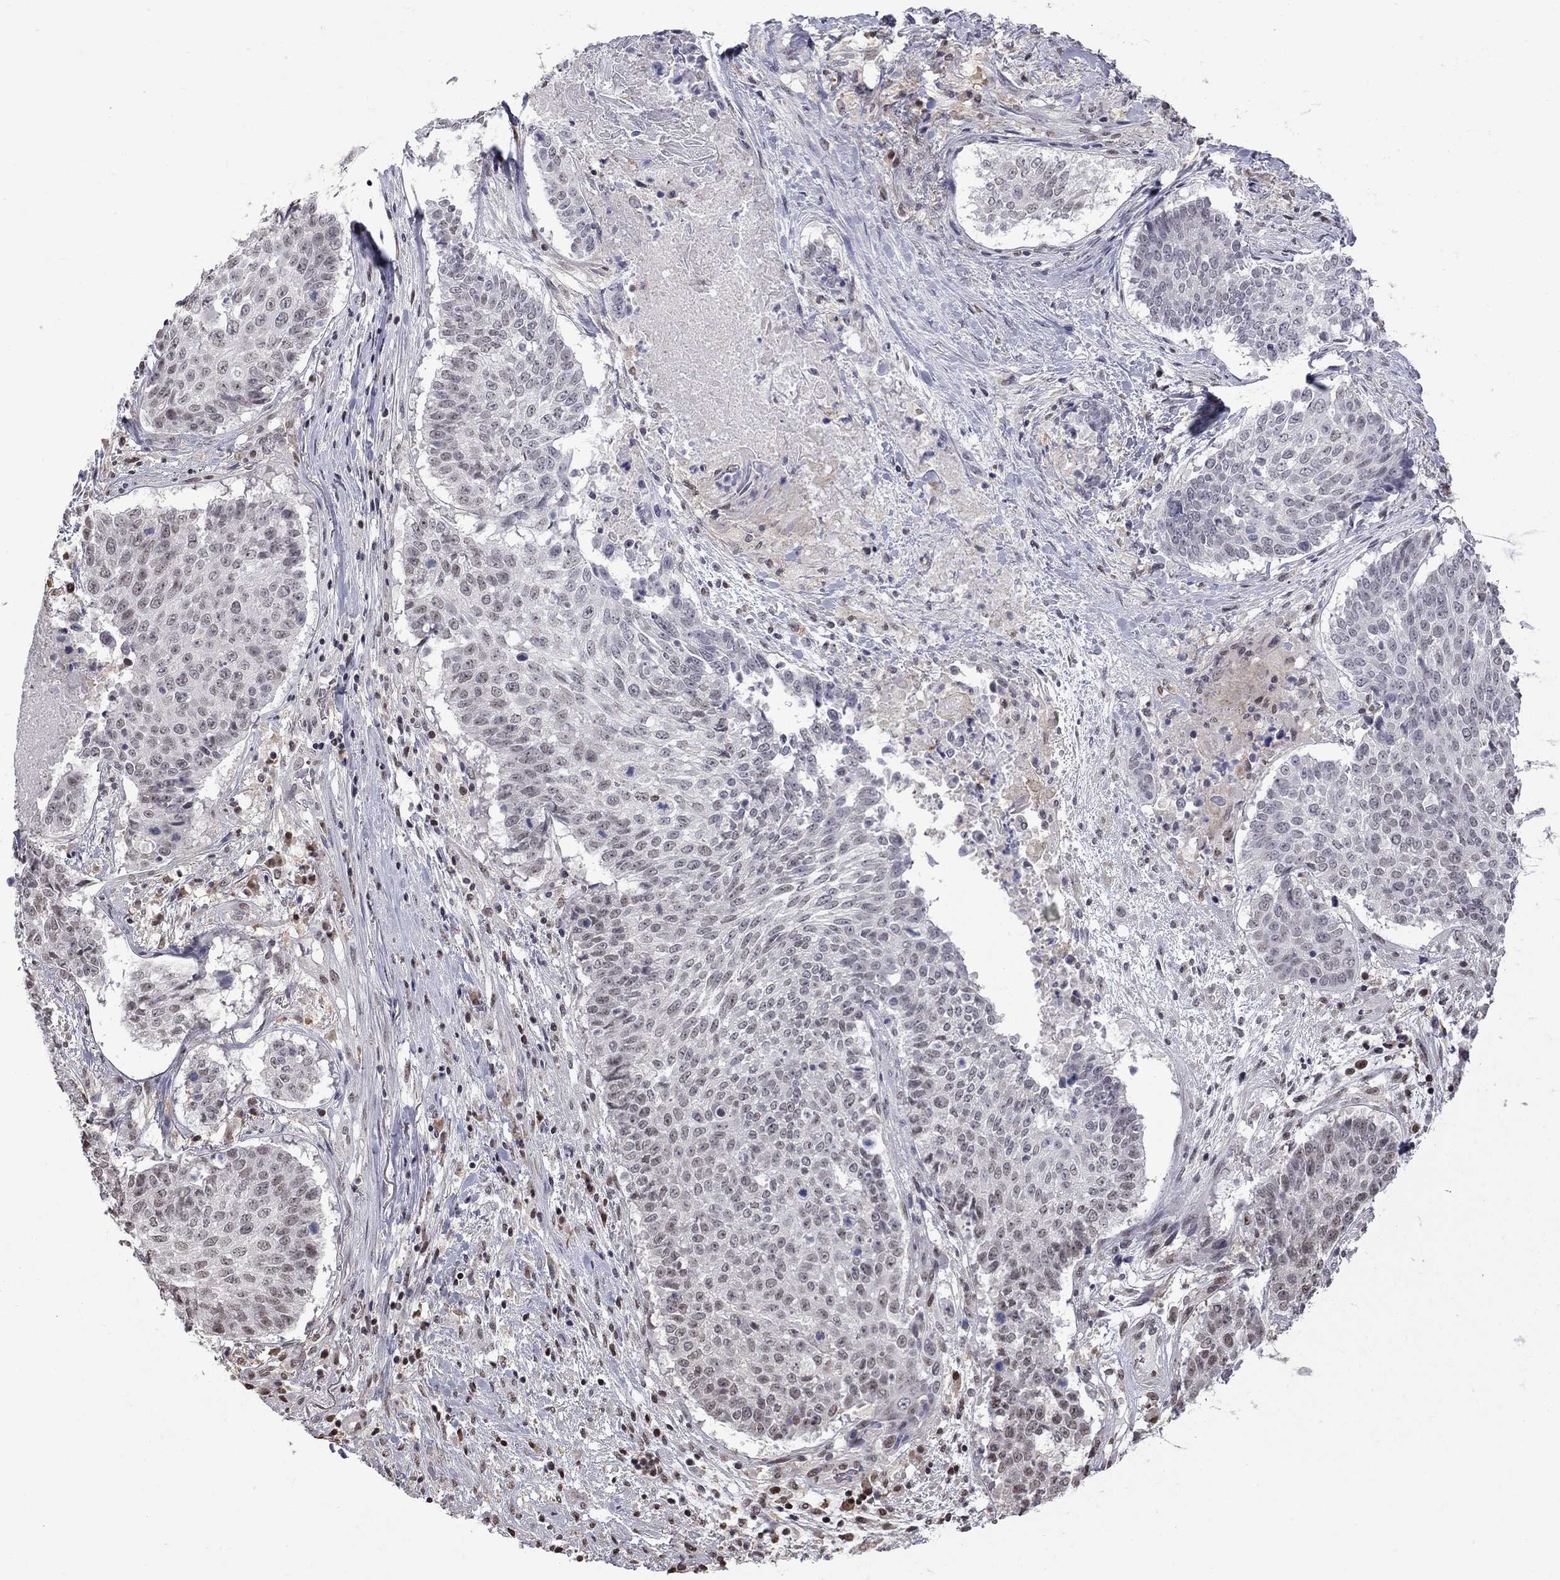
{"staining": {"intensity": "negative", "quantity": "none", "location": "none"}, "tissue": "lung cancer", "cell_type": "Tumor cells", "image_type": "cancer", "snomed": [{"axis": "morphology", "description": "Squamous cell carcinoma, NOS"}, {"axis": "topography", "description": "Lung"}], "caption": "This is an immunohistochemistry (IHC) histopathology image of human lung squamous cell carcinoma. There is no positivity in tumor cells.", "gene": "RFWD3", "patient": {"sex": "male", "age": 64}}